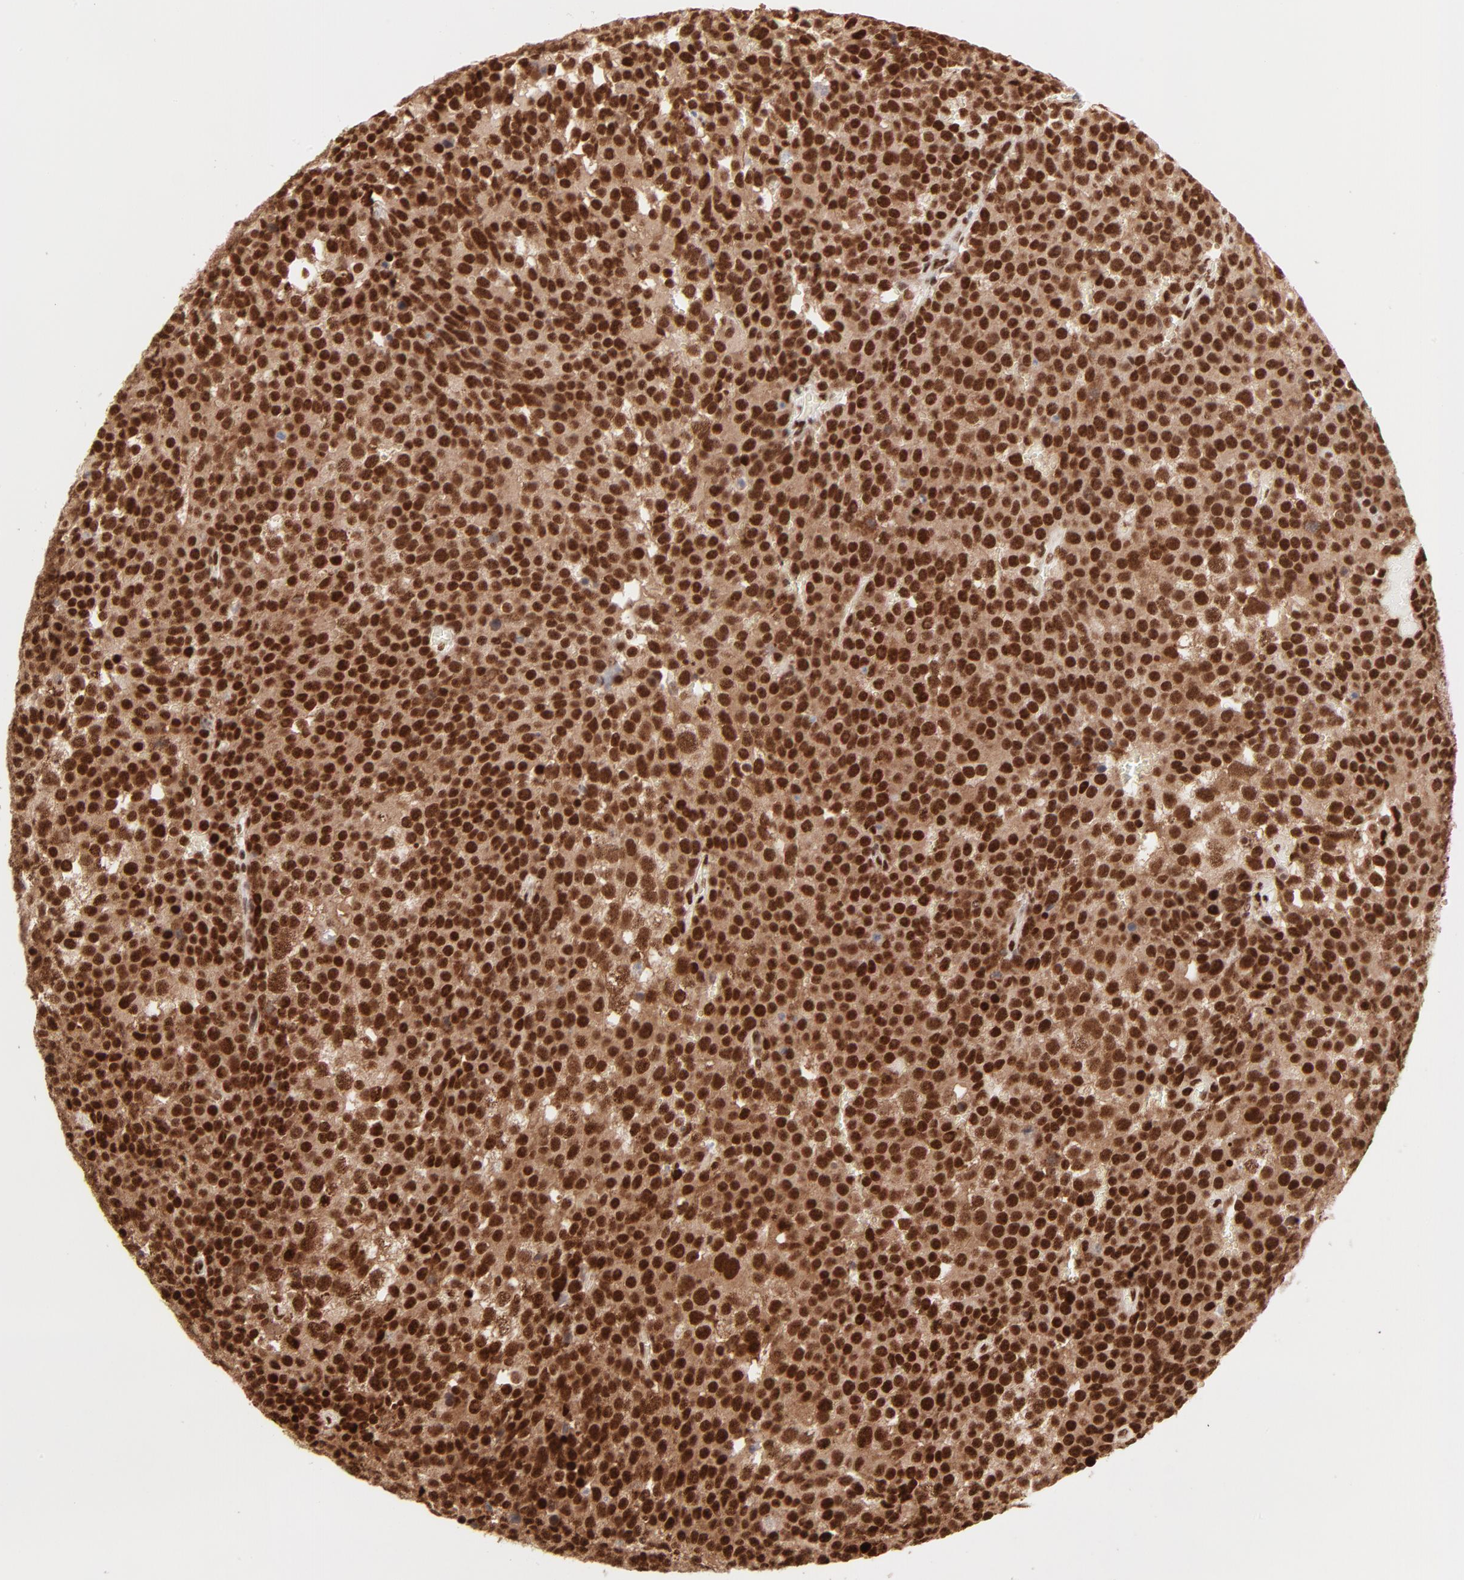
{"staining": {"intensity": "strong", "quantity": ">75%", "location": "cytoplasmic/membranous,nuclear"}, "tissue": "testis cancer", "cell_type": "Tumor cells", "image_type": "cancer", "snomed": [{"axis": "morphology", "description": "Seminoma, NOS"}, {"axis": "topography", "description": "Testis"}], "caption": "This micrograph displays testis cancer (seminoma) stained with immunohistochemistry (IHC) to label a protein in brown. The cytoplasmic/membranous and nuclear of tumor cells show strong positivity for the protein. Nuclei are counter-stained blue.", "gene": "TARDBP", "patient": {"sex": "male", "age": 71}}